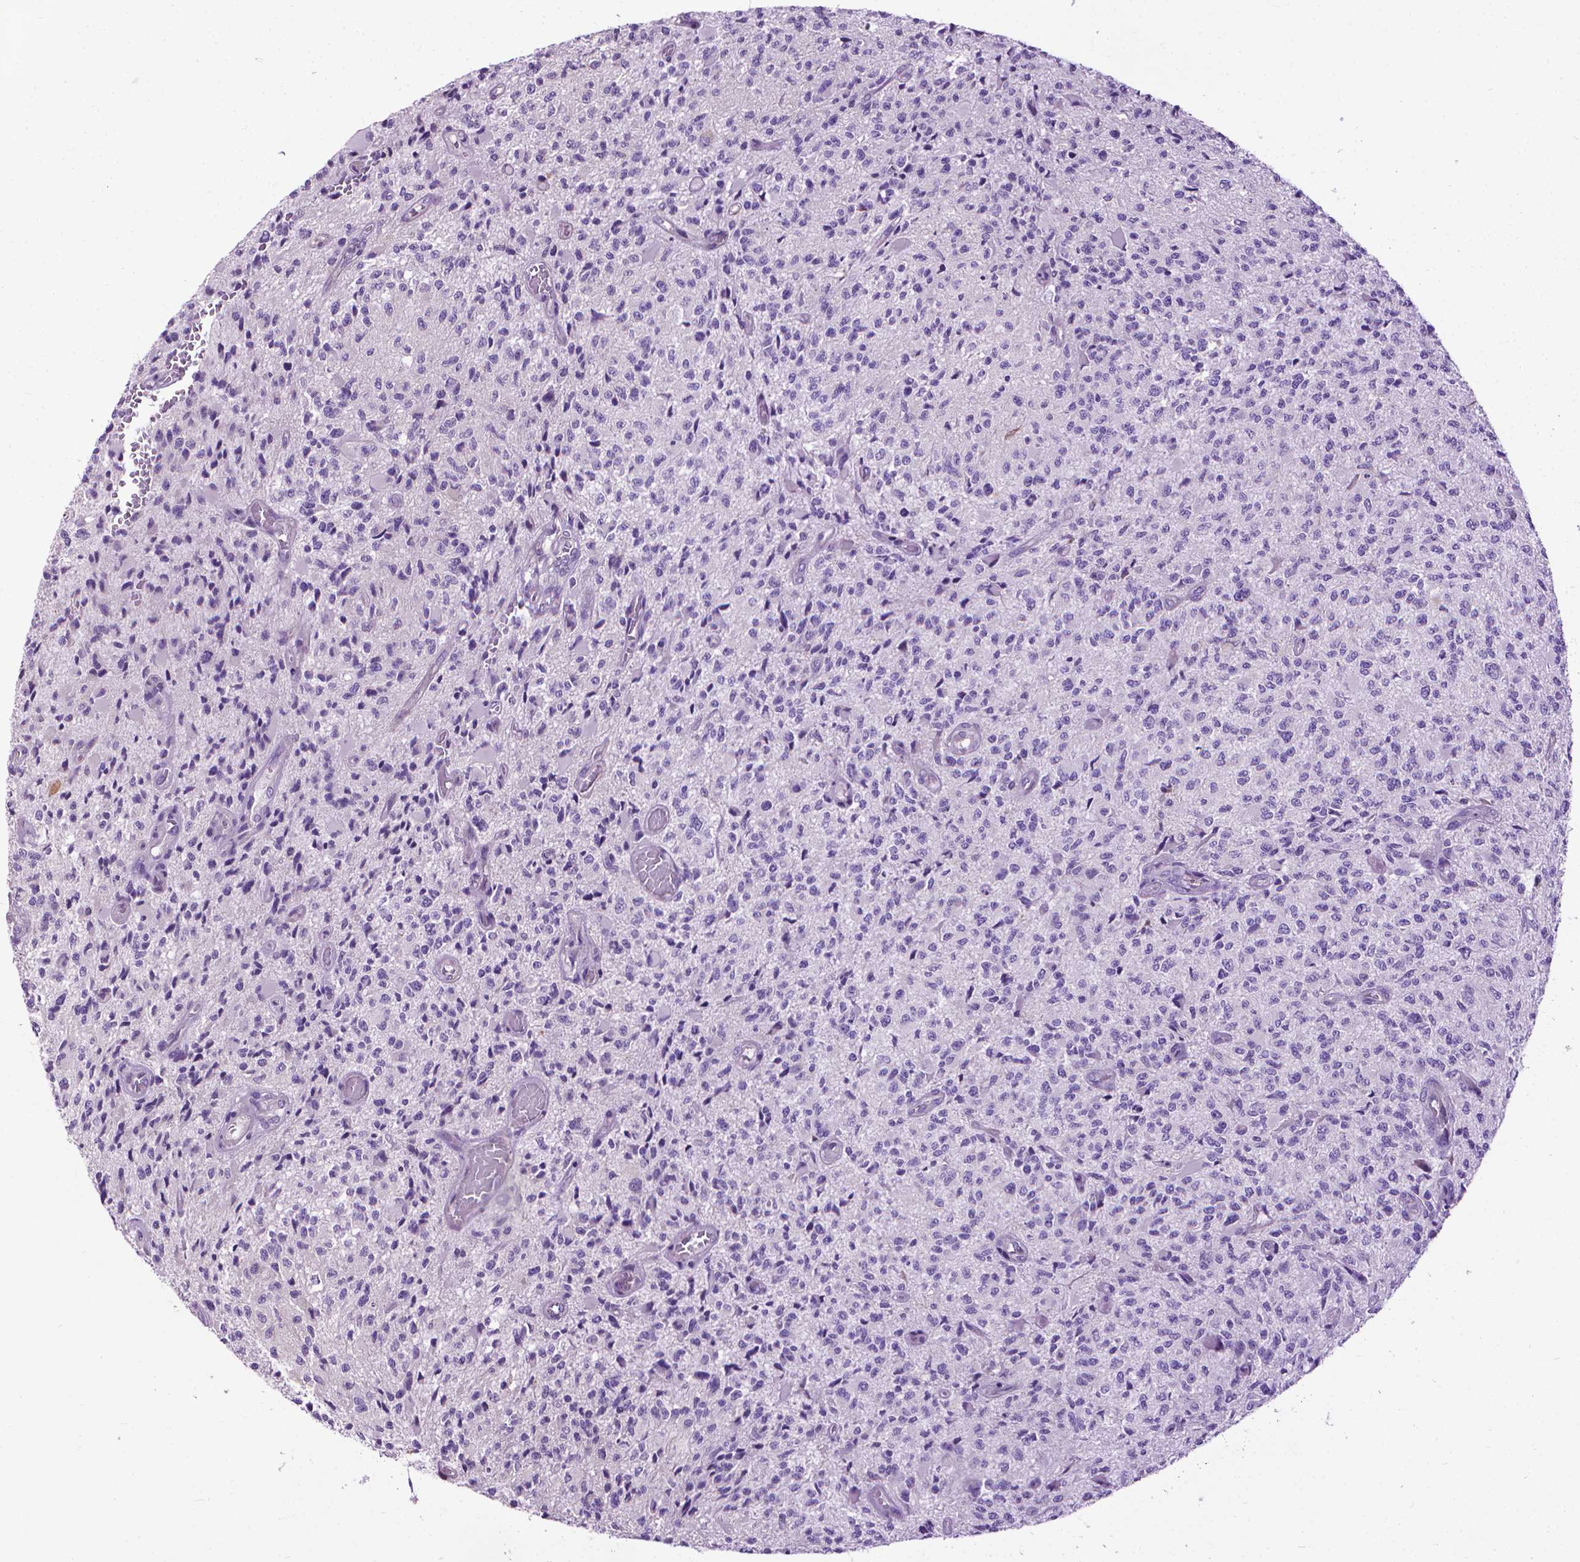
{"staining": {"intensity": "negative", "quantity": "none", "location": "none"}, "tissue": "glioma", "cell_type": "Tumor cells", "image_type": "cancer", "snomed": [{"axis": "morphology", "description": "Glioma, malignant, High grade"}, {"axis": "topography", "description": "Brain"}], "caption": "There is no significant staining in tumor cells of glioma.", "gene": "AQP10", "patient": {"sex": "female", "age": 63}}